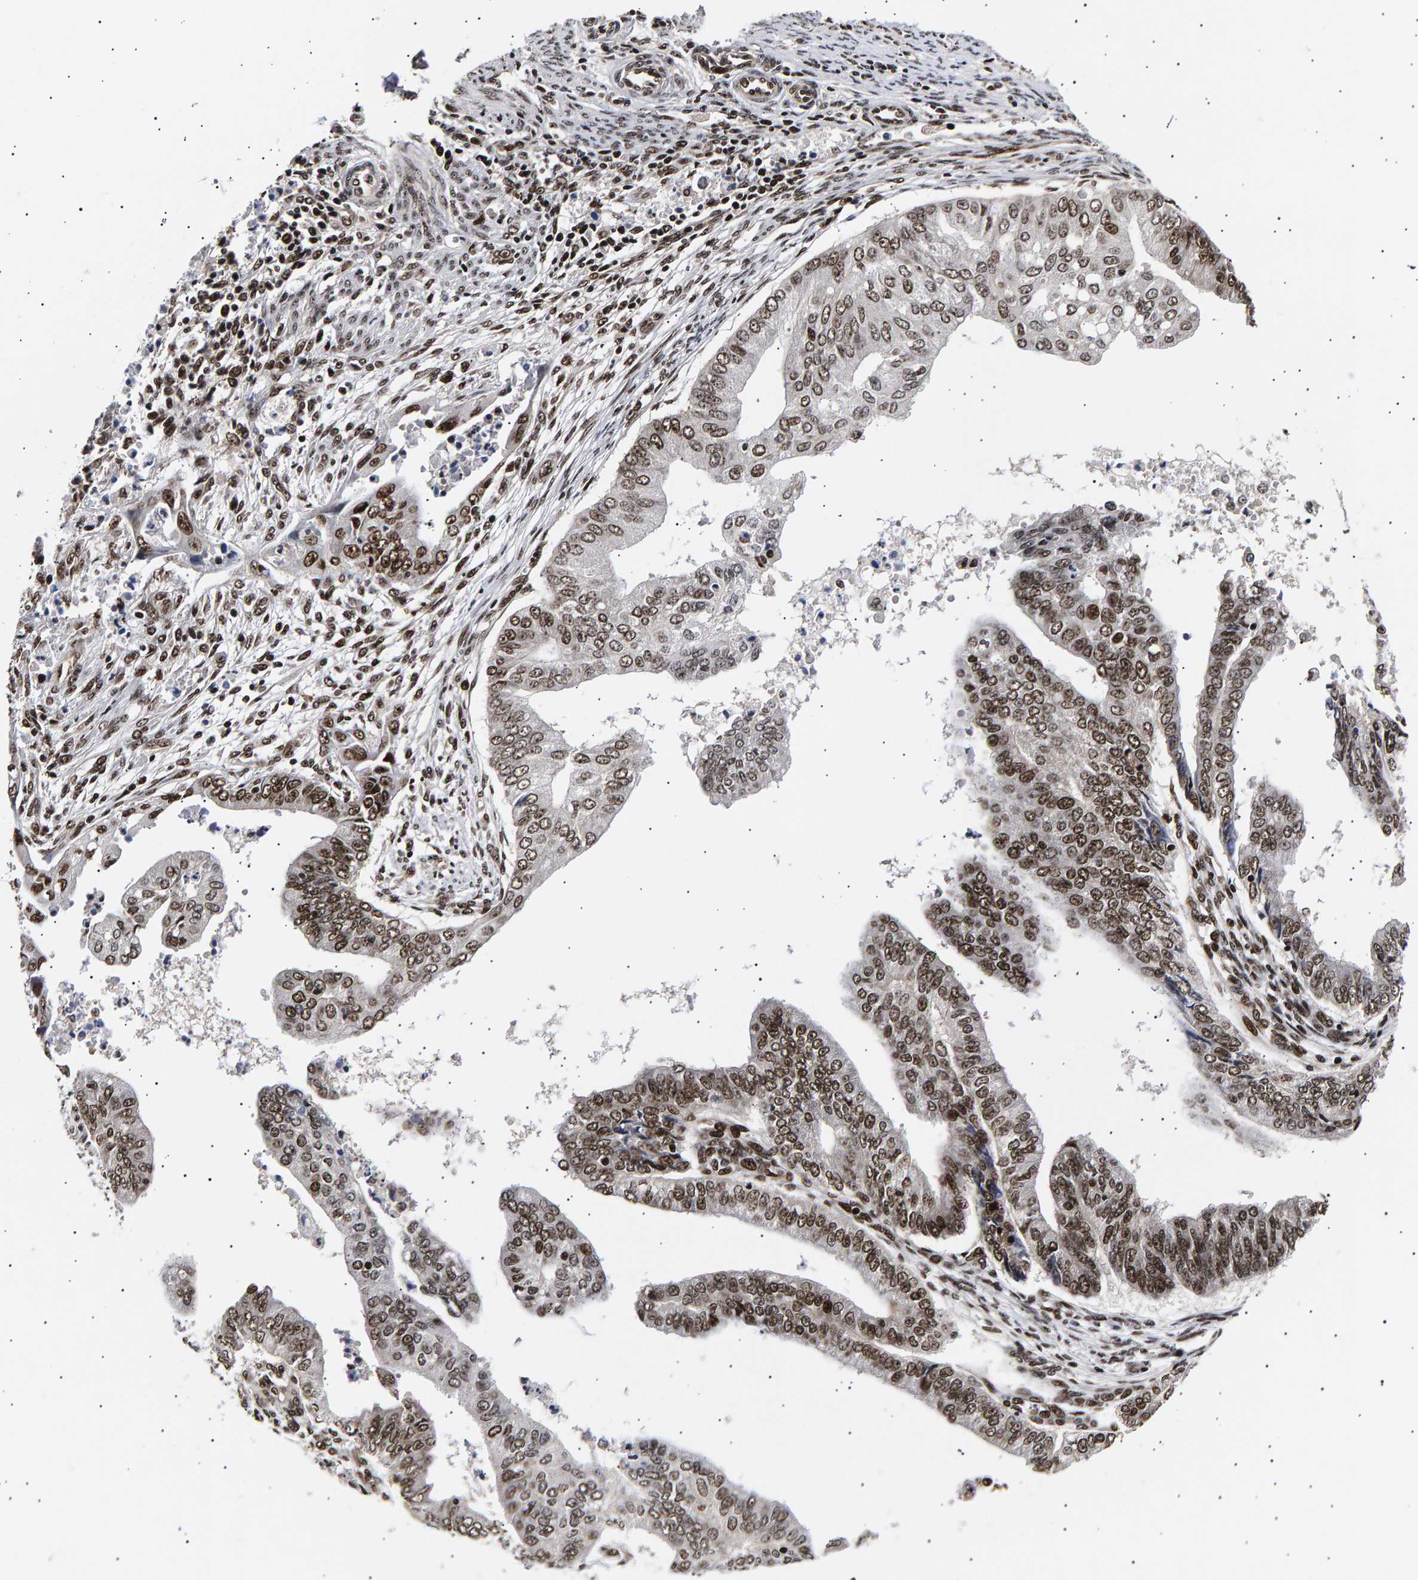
{"staining": {"intensity": "strong", "quantity": "25%-75%", "location": "nuclear"}, "tissue": "endometrial cancer", "cell_type": "Tumor cells", "image_type": "cancer", "snomed": [{"axis": "morphology", "description": "Polyp, NOS"}, {"axis": "morphology", "description": "Adenocarcinoma, NOS"}, {"axis": "morphology", "description": "Adenoma, NOS"}, {"axis": "topography", "description": "Endometrium"}], "caption": "Immunohistochemistry of adenoma (endometrial) reveals high levels of strong nuclear positivity in about 25%-75% of tumor cells.", "gene": "ANKRD40", "patient": {"sex": "female", "age": 79}}